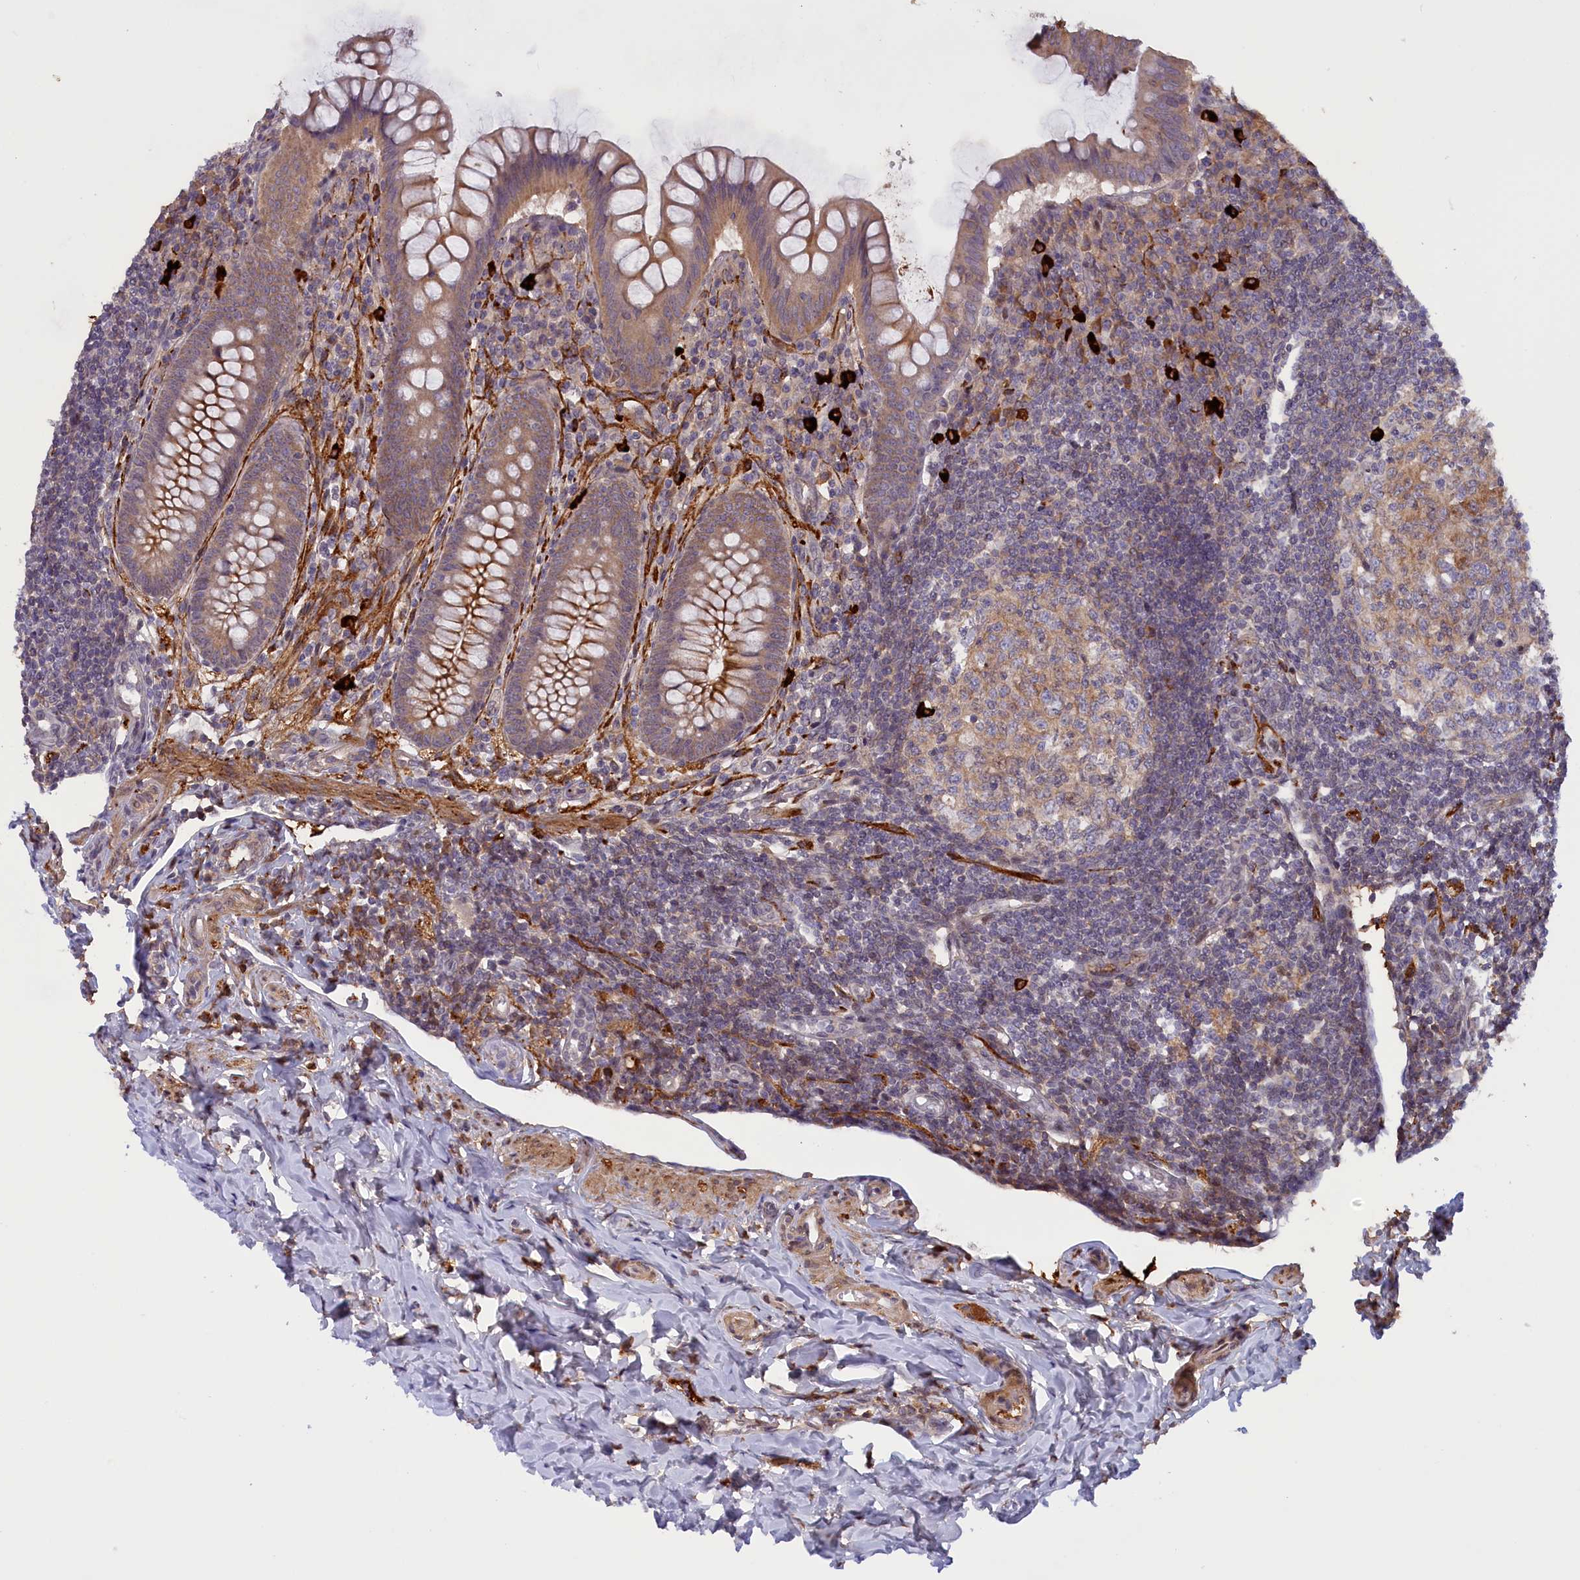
{"staining": {"intensity": "moderate", "quantity": ">75%", "location": "cytoplasmic/membranous"}, "tissue": "appendix", "cell_type": "Glandular cells", "image_type": "normal", "snomed": [{"axis": "morphology", "description": "Normal tissue, NOS"}, {"axis": "topography", "description": "Appendix"}], "caption": "Glandular cells demonstrate medium levels of moderate cytoplasmic/membranous positivity in approximately >75% of cells in normal human appendix.", "gene": "RRAD", "patient": {"sex": "female", "age": 33}}